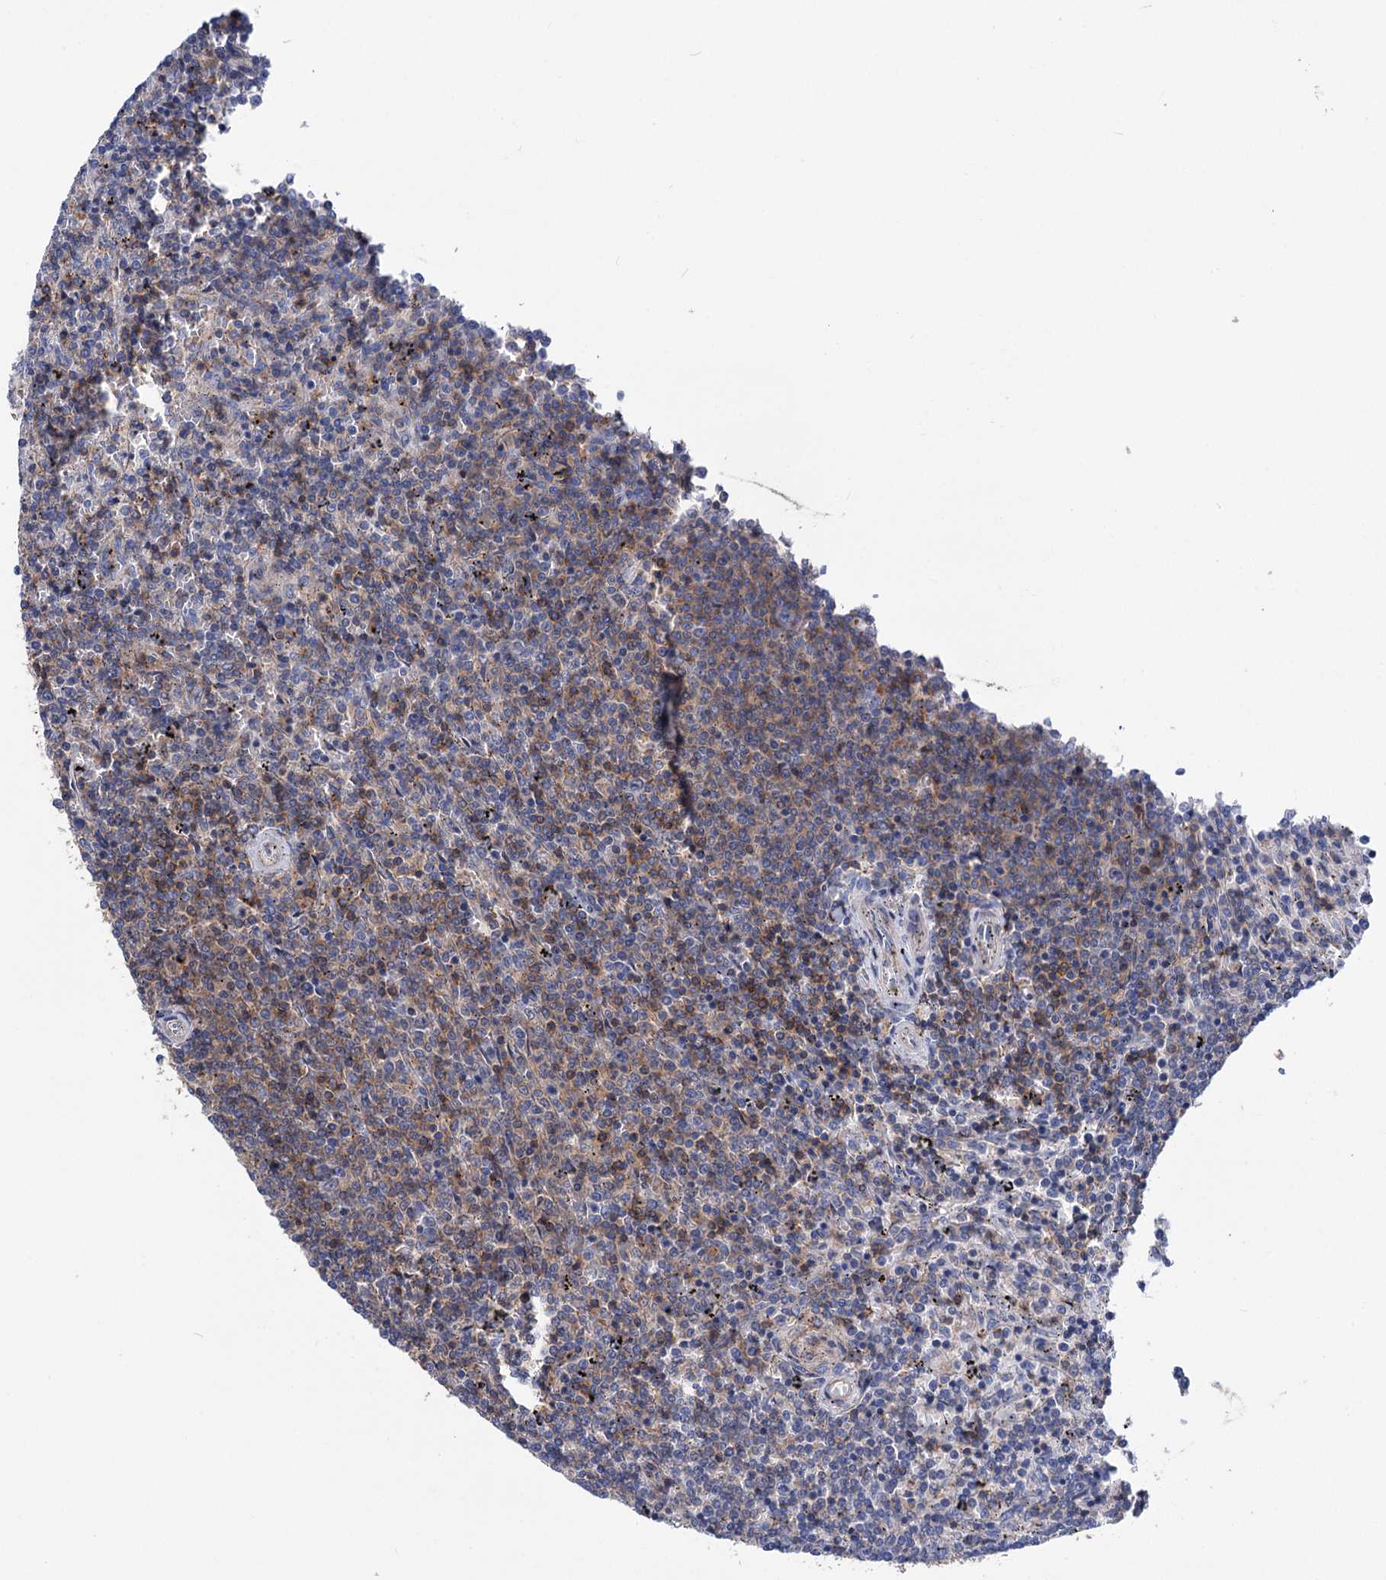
{"staining": {"intensity": "weak", "quantity": "<25%", "location": "cytoplasmic/membranous"}, "tissue": "lymphoma", "cell_type": "Tumor cells", "image_type": "cancer", "snomed": [{"axis": "morphology", "description": "Malignant lymphoma, non-Hodgkin's type, Low grade"}, {"axis": "topography", "description": "Spleen"}], "caption": "Micrograph shows no protein staining in tumor cells of lymphoma tissue.", "gene": "DEF6", "patient": {"sex": "female", "age": 50}}